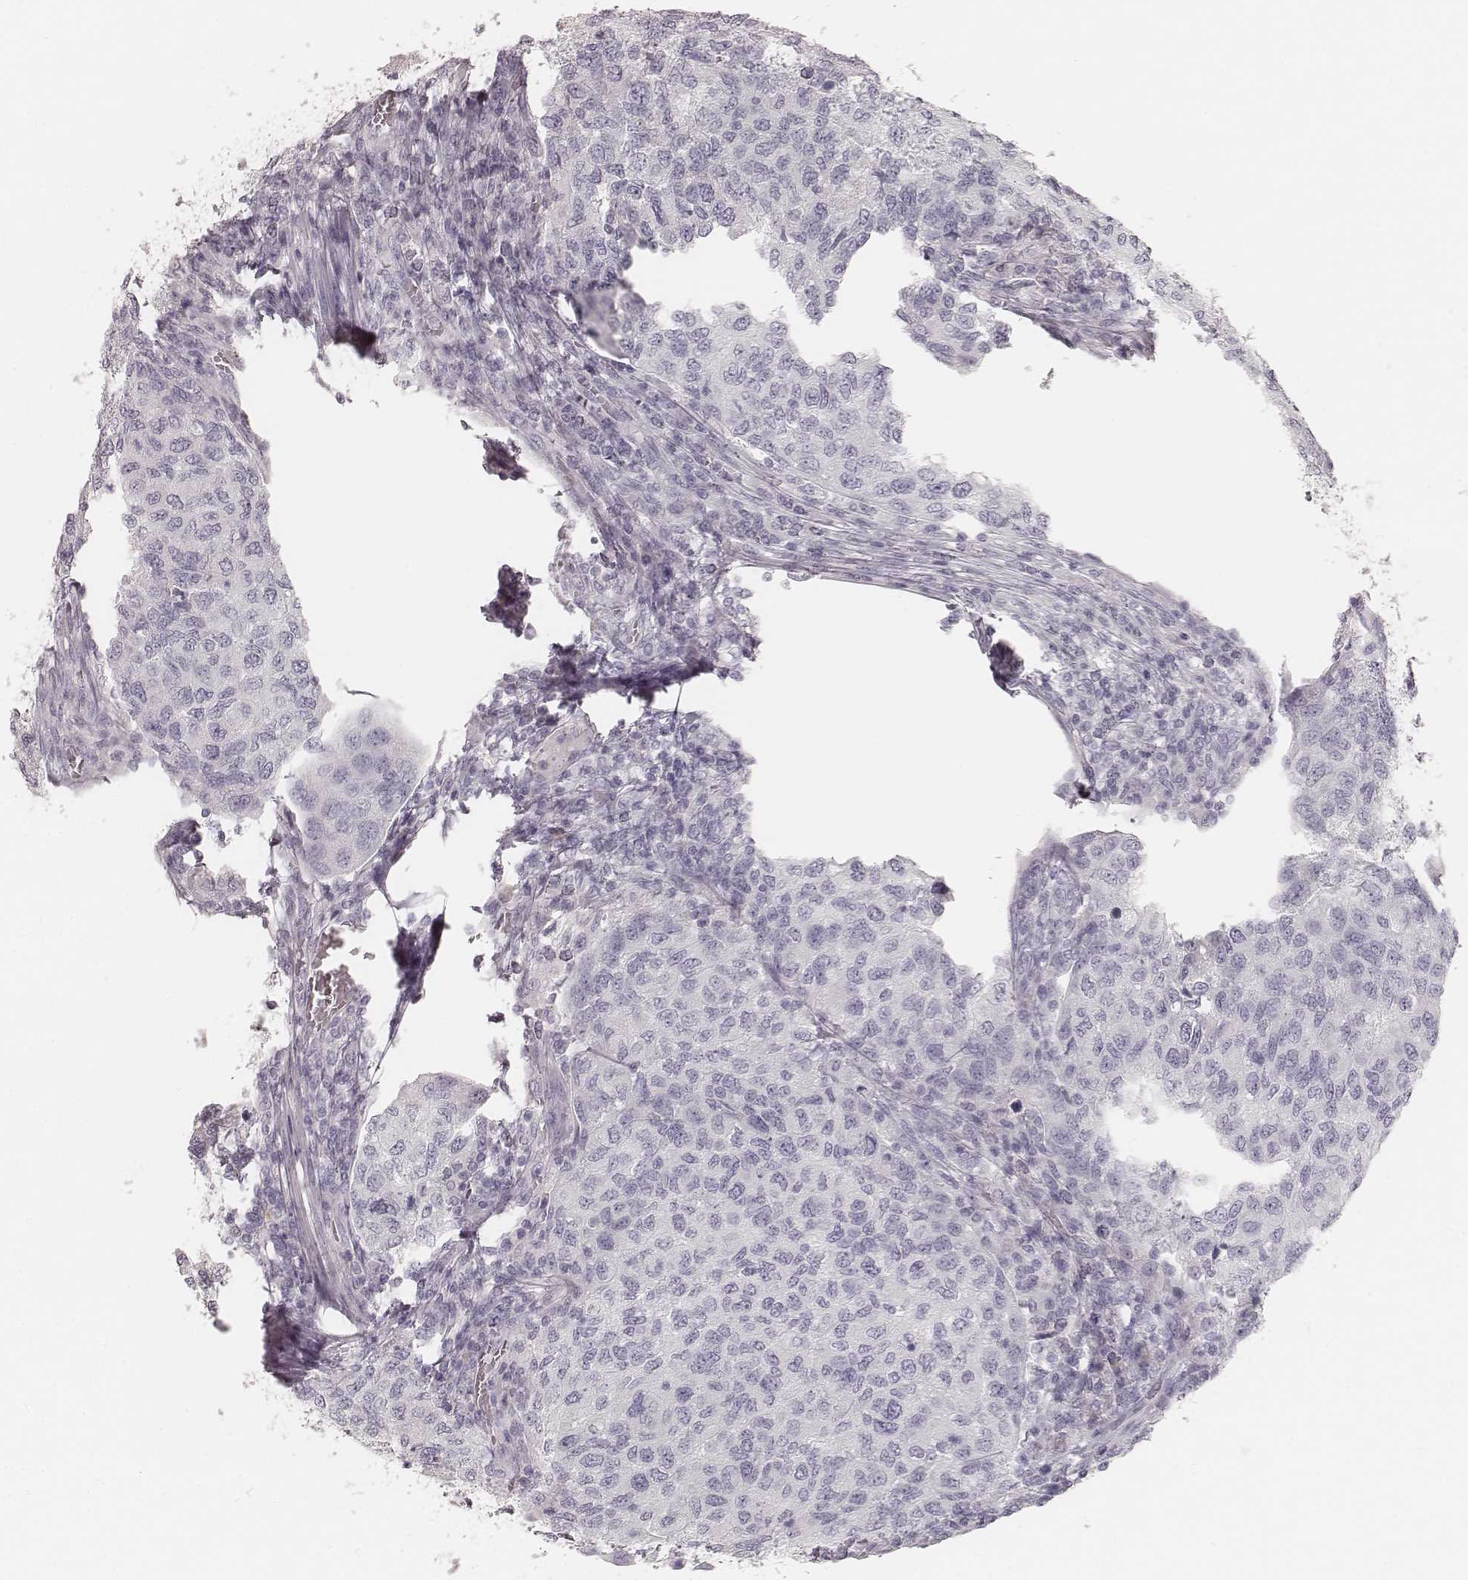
{"staining": {"intensity": "negative", "quantity": "none", "location": "none"}, "tissue": "urothelial cancer", "cell_type": "Tumor cells", "image_type": "cancer", "snomed": [{"axis": "morphology", "description": "Urothelial carcinoma, High grade"}, {"axis": "topography", "description": "Urinary bladder"}], "caption": "This is an IHC image of high-grade urothelial carcinoma. There is no expression in tumor cells.", "gene": "KRT82", "patient": {"sex": "female", "age": 78}}